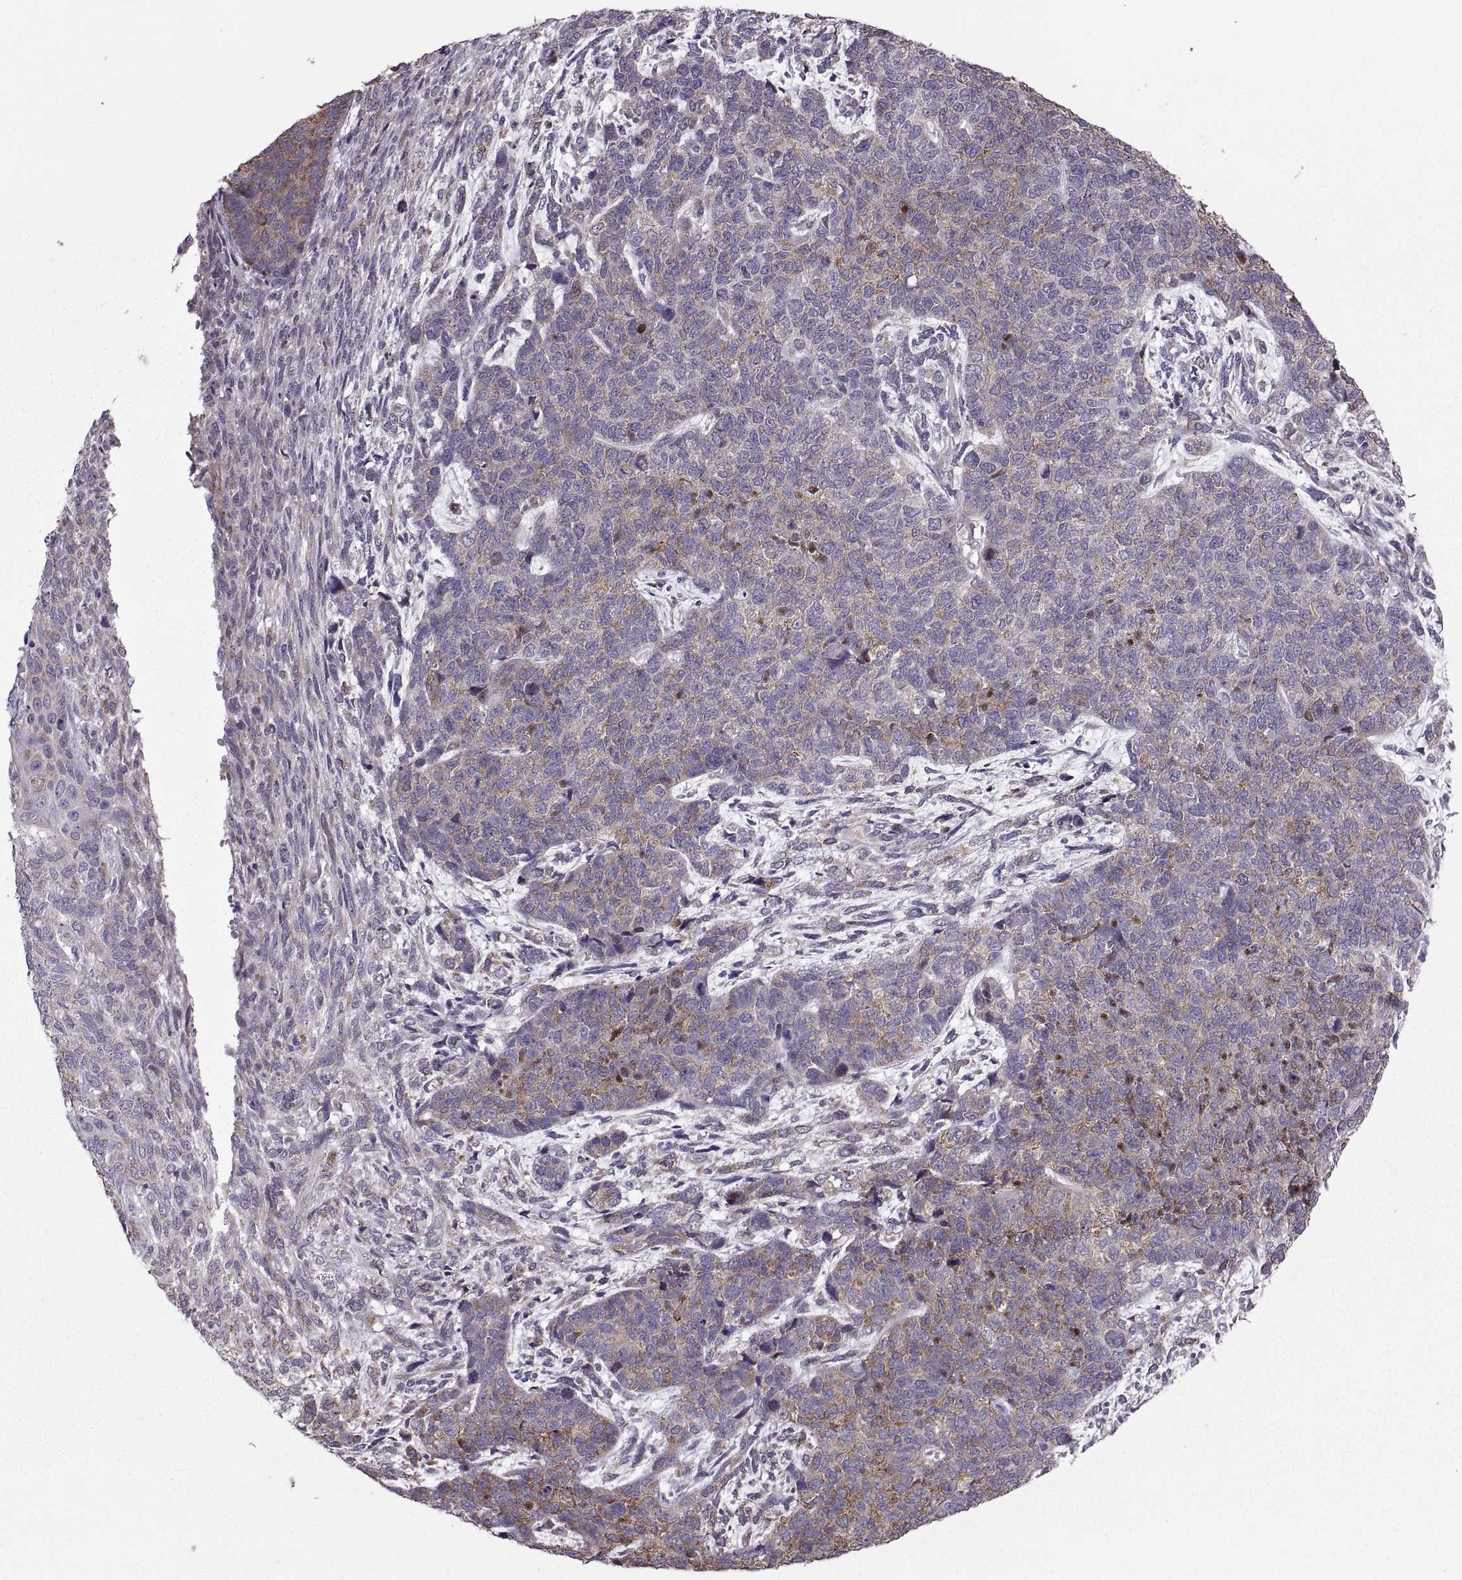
{"staining": {"intensity": "weak", "quantity": "25%-75%", "location": "cytoplasmic/membranous"}, "tissue": "cervical cancer", "cell_type": "Tumor cells", "image_type": "cancer", "snomed": [{"axis": "morphology", "description": "Squamous cell carcinoma, NOS"}, {"axis": "topography", "description": "Cervix"}], "caption": "Cervical cancer (squamous cell carcinoma) was stained to show a protein in brown. There is low levels of weak cytoplasmic/membranous staining in approximately 25%-75% of tumor cells. (IHC, brightfield microscopy, high magnification).", "gene": "PABPC1", "patient": {"sex": "female", "age": 63}}